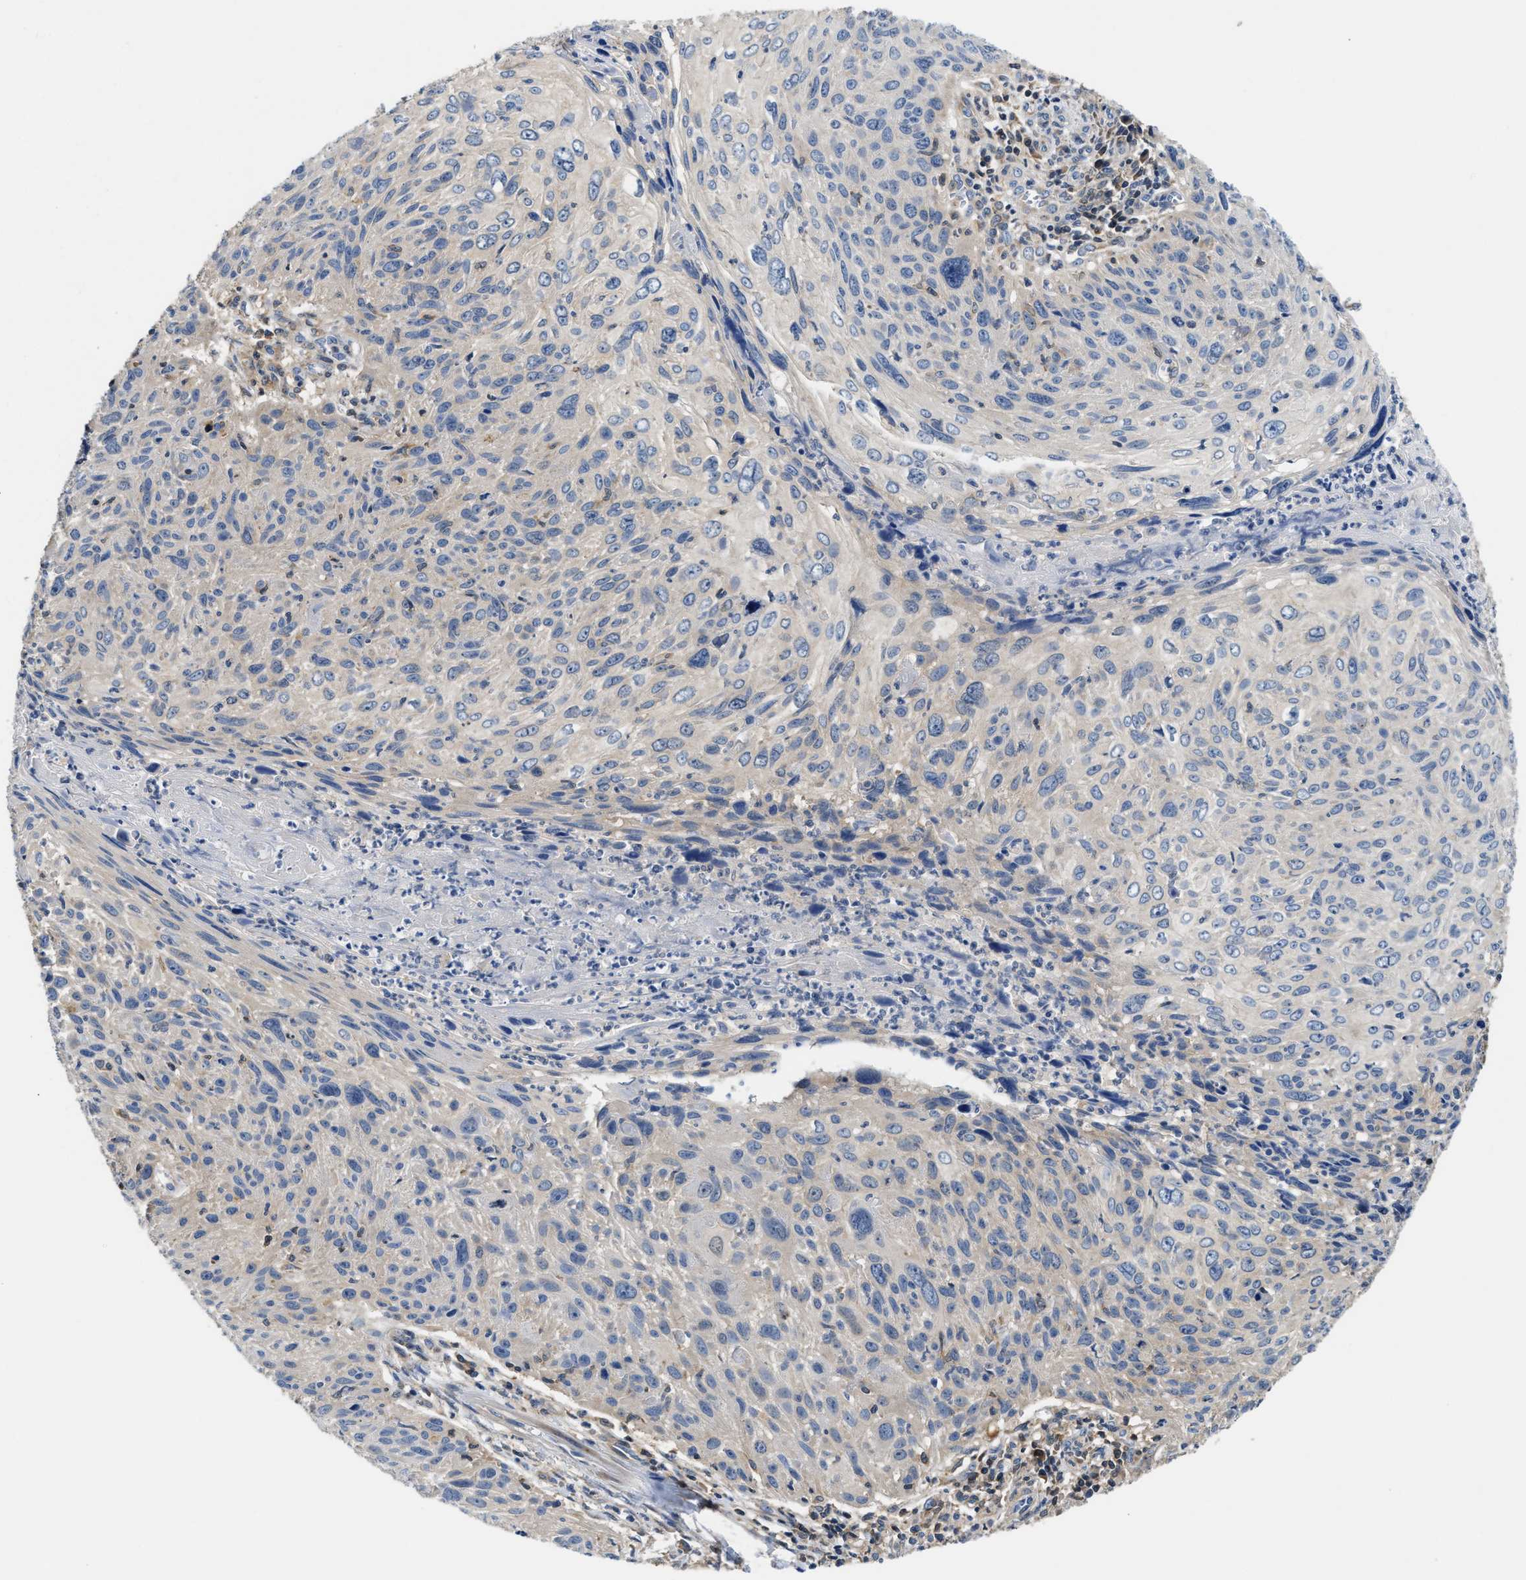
{"staining": {"intensity": "weak", "quantity": "25%-75%", "location": "cytoplasmic/membranous"}, "tissue": "cervical cancer", "cell_type": "Tumor cells", "image_type": "cancer", "snomed": [{"axis": "morphology", "description": "Squamous cell carcinoma, NOS"}, {"axis": "topography", "description": "Cervix"}], "caption": "Squamous cell carcinoma (cervical) stained for a protein (brown) shows weak cytoplasmic/membranous positive expression in approximately 25%-75% of tumor cells.", "gene": "CCM2", "patient": {"sex": "female", "age": 51}}